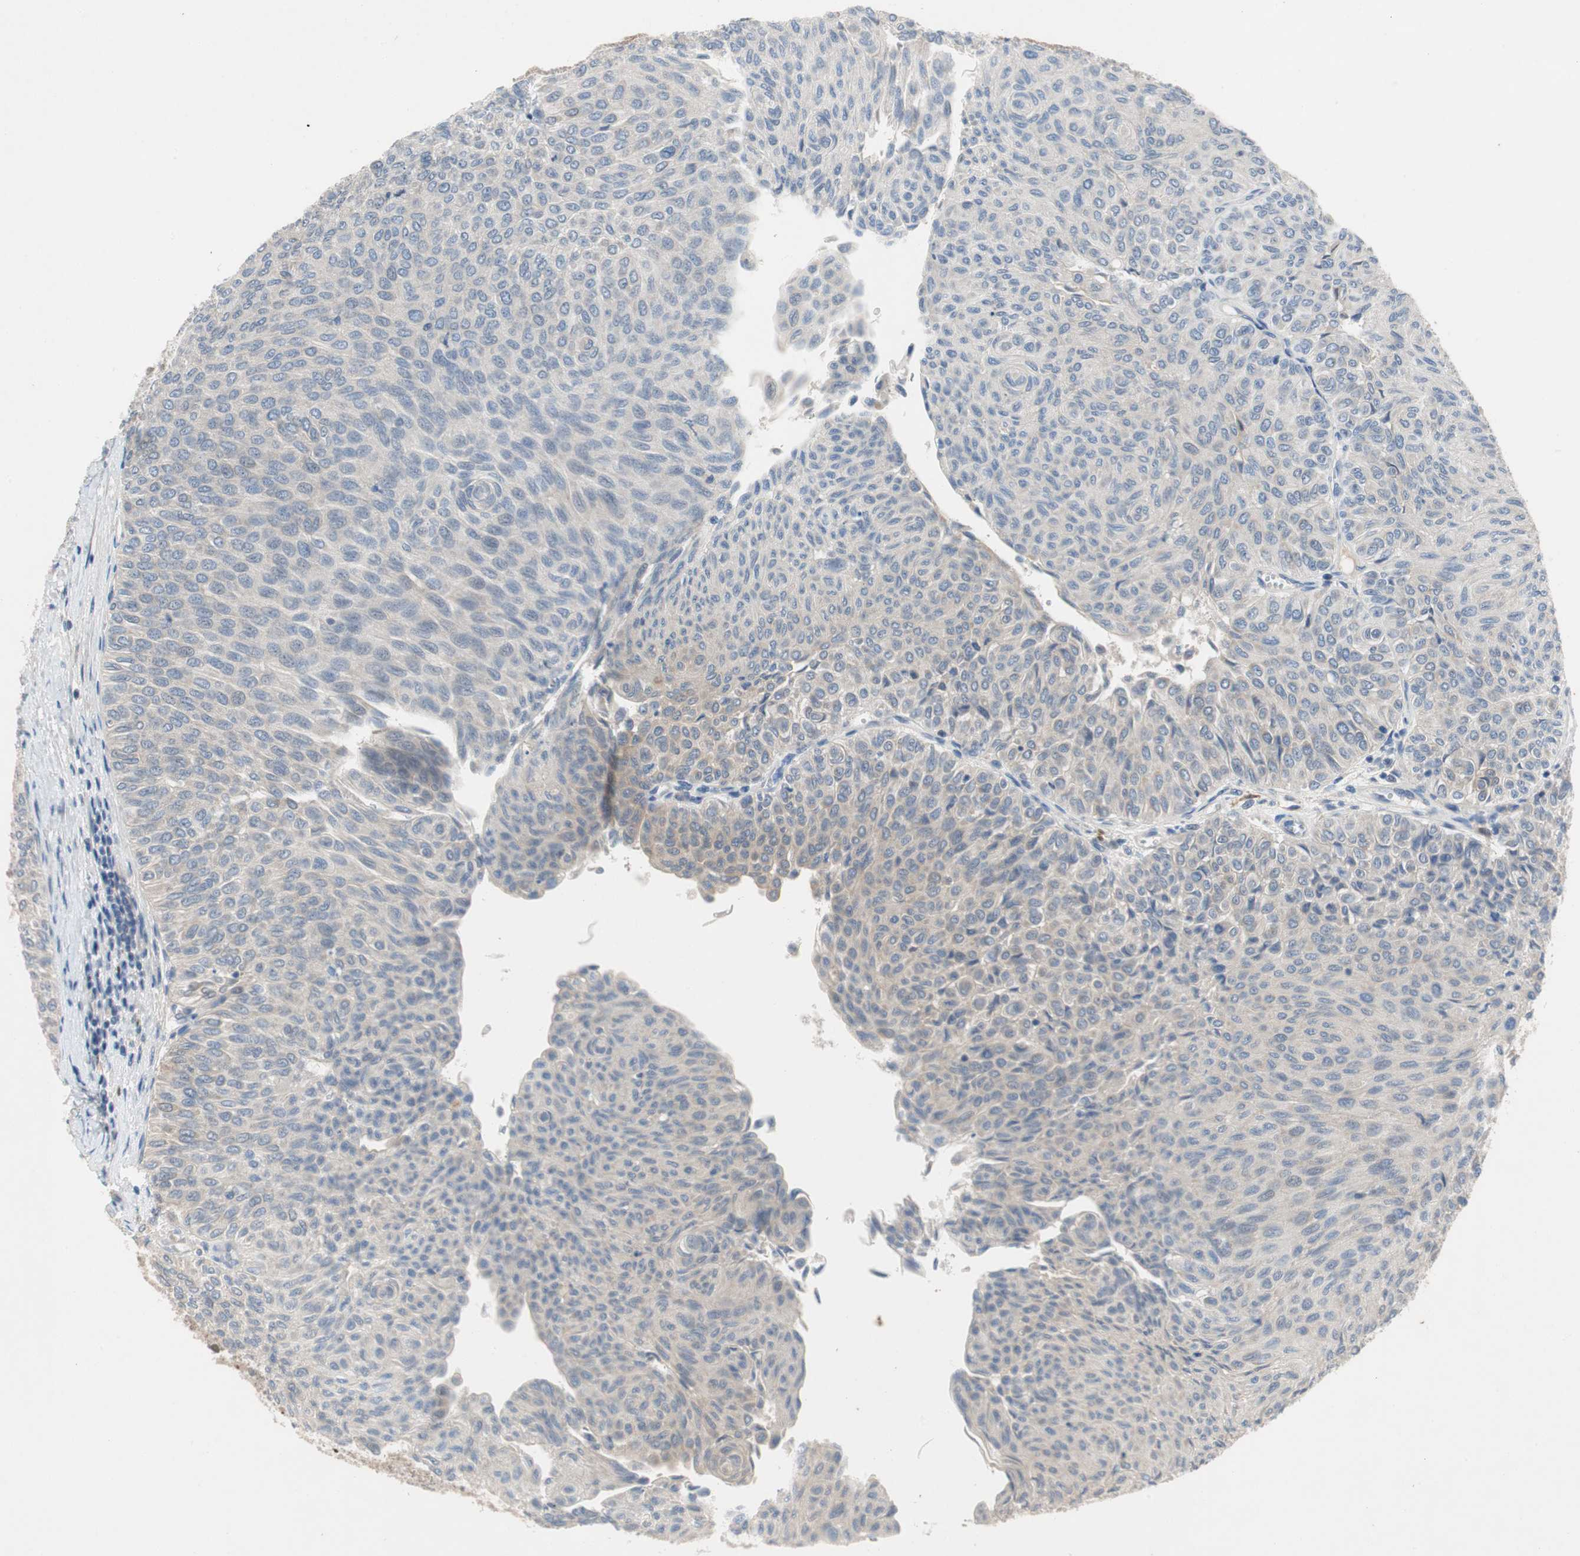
{"staining": {"intensity": "weak", "quantity": "<25%", "location": "cytoplasmic/membranous"}, "tissue": "urothelial cancer", "cell_type": "Tumor cells", "image_type": "cancer", "snomed": [{"axis": "morphology", "description": "Urothelial carcinoma, Low grade"}, {"axis": "topography", "description": "Urinary bladder"}], "caption": "DAB (3,3'-diaminobenzidine) immunohistochemical staining of urothelial cancer reveals no significant positivity in tumor cells.", "gene": "RELB", "patient": {"sex": "male", "age": 78}}